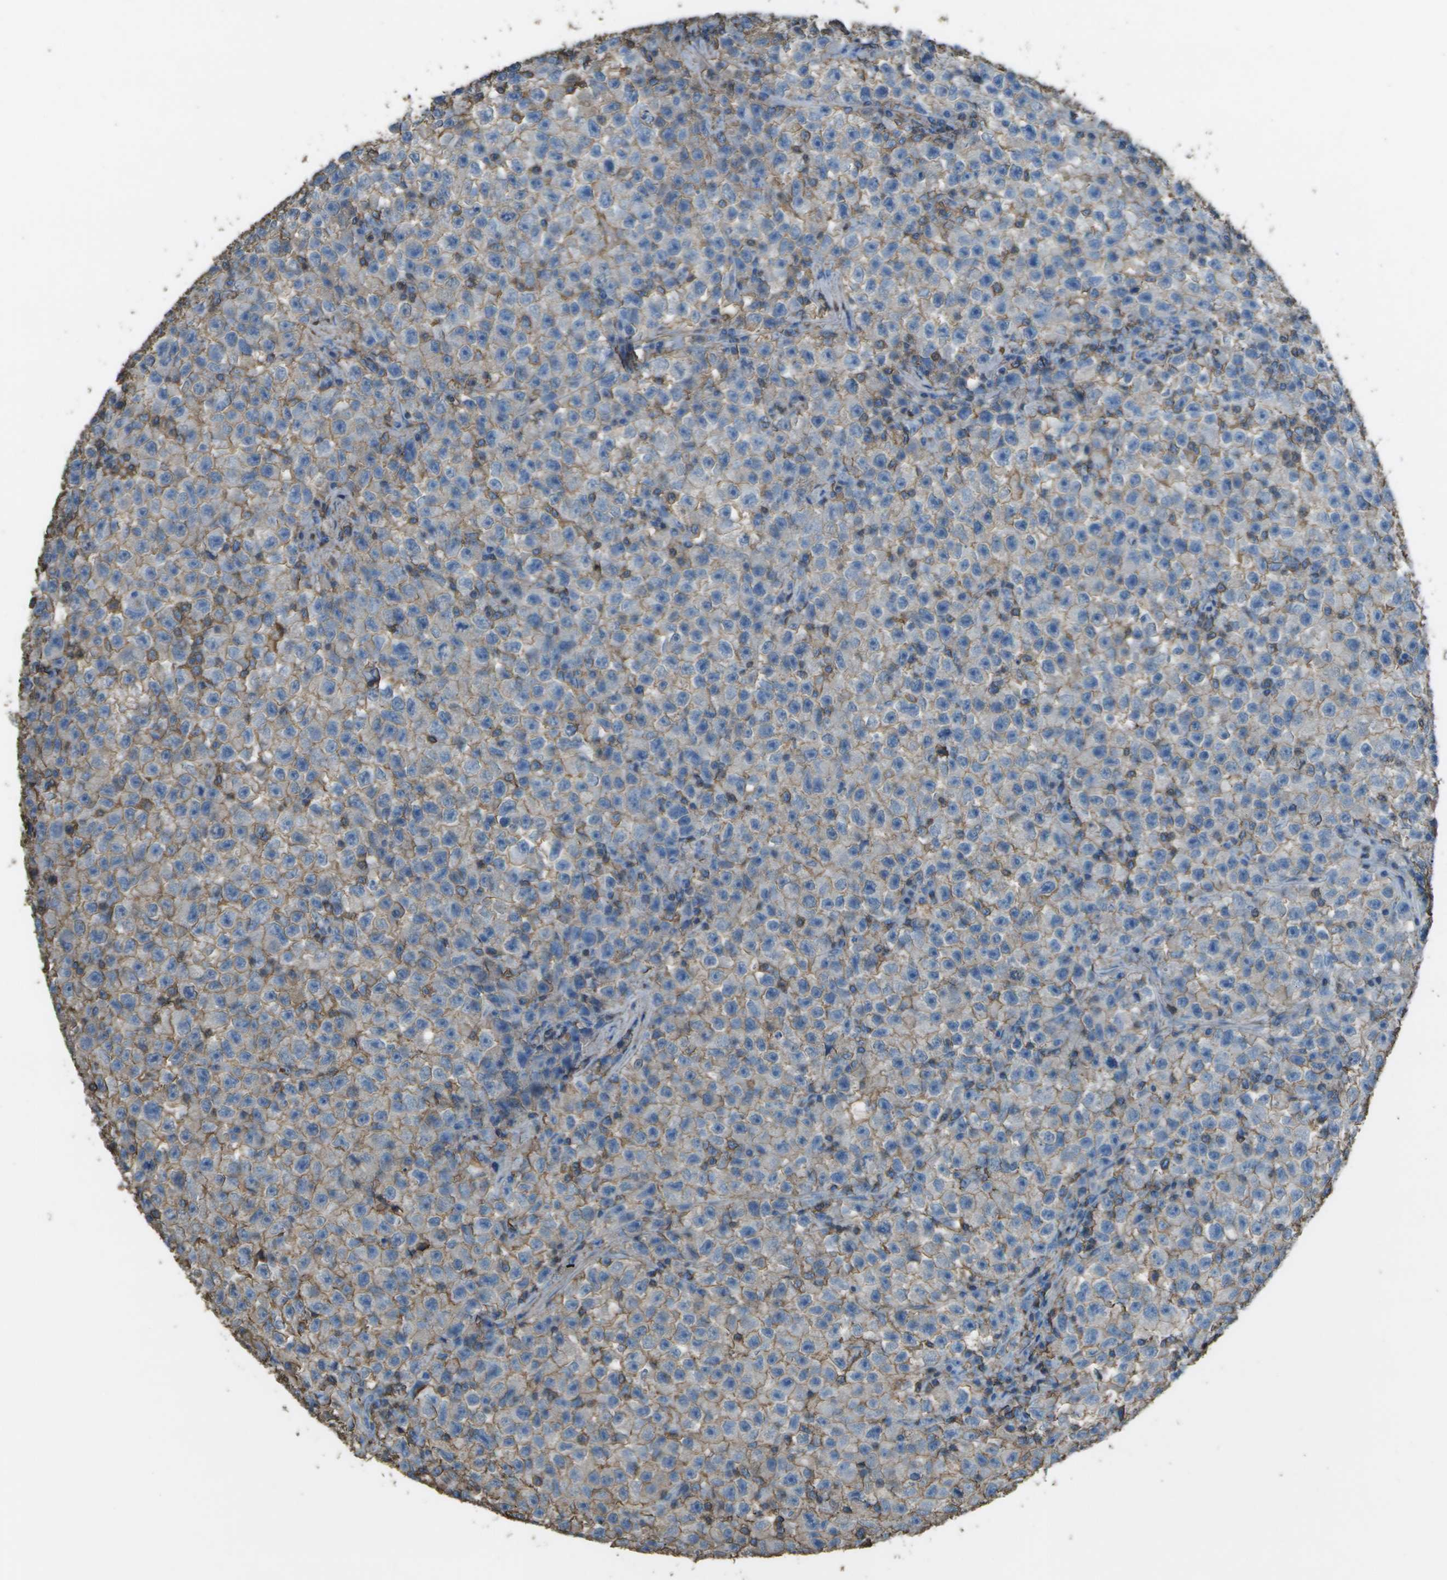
{"staining": {"intensity": "weak", "quantity": "25%-75%", "location": "cytoplasmic/membranous"}, "tissue": "testis cancer", "cell_type": "Tumor cells", "image_type": "cancer", "snomed": [{"axis": "morphology", "description": "Seminoma, NOS"}, {"axis": "topography", "description": "Testis"}], "caption": "Immunohistochemical staining of human testis seminoma exhibits low levels of weak cytoplasmic/membranous staining in approximately 25%-75% of tumor cells.", "gene": "CYP4F11", "patient": {"sex": "male", "age": 22}}